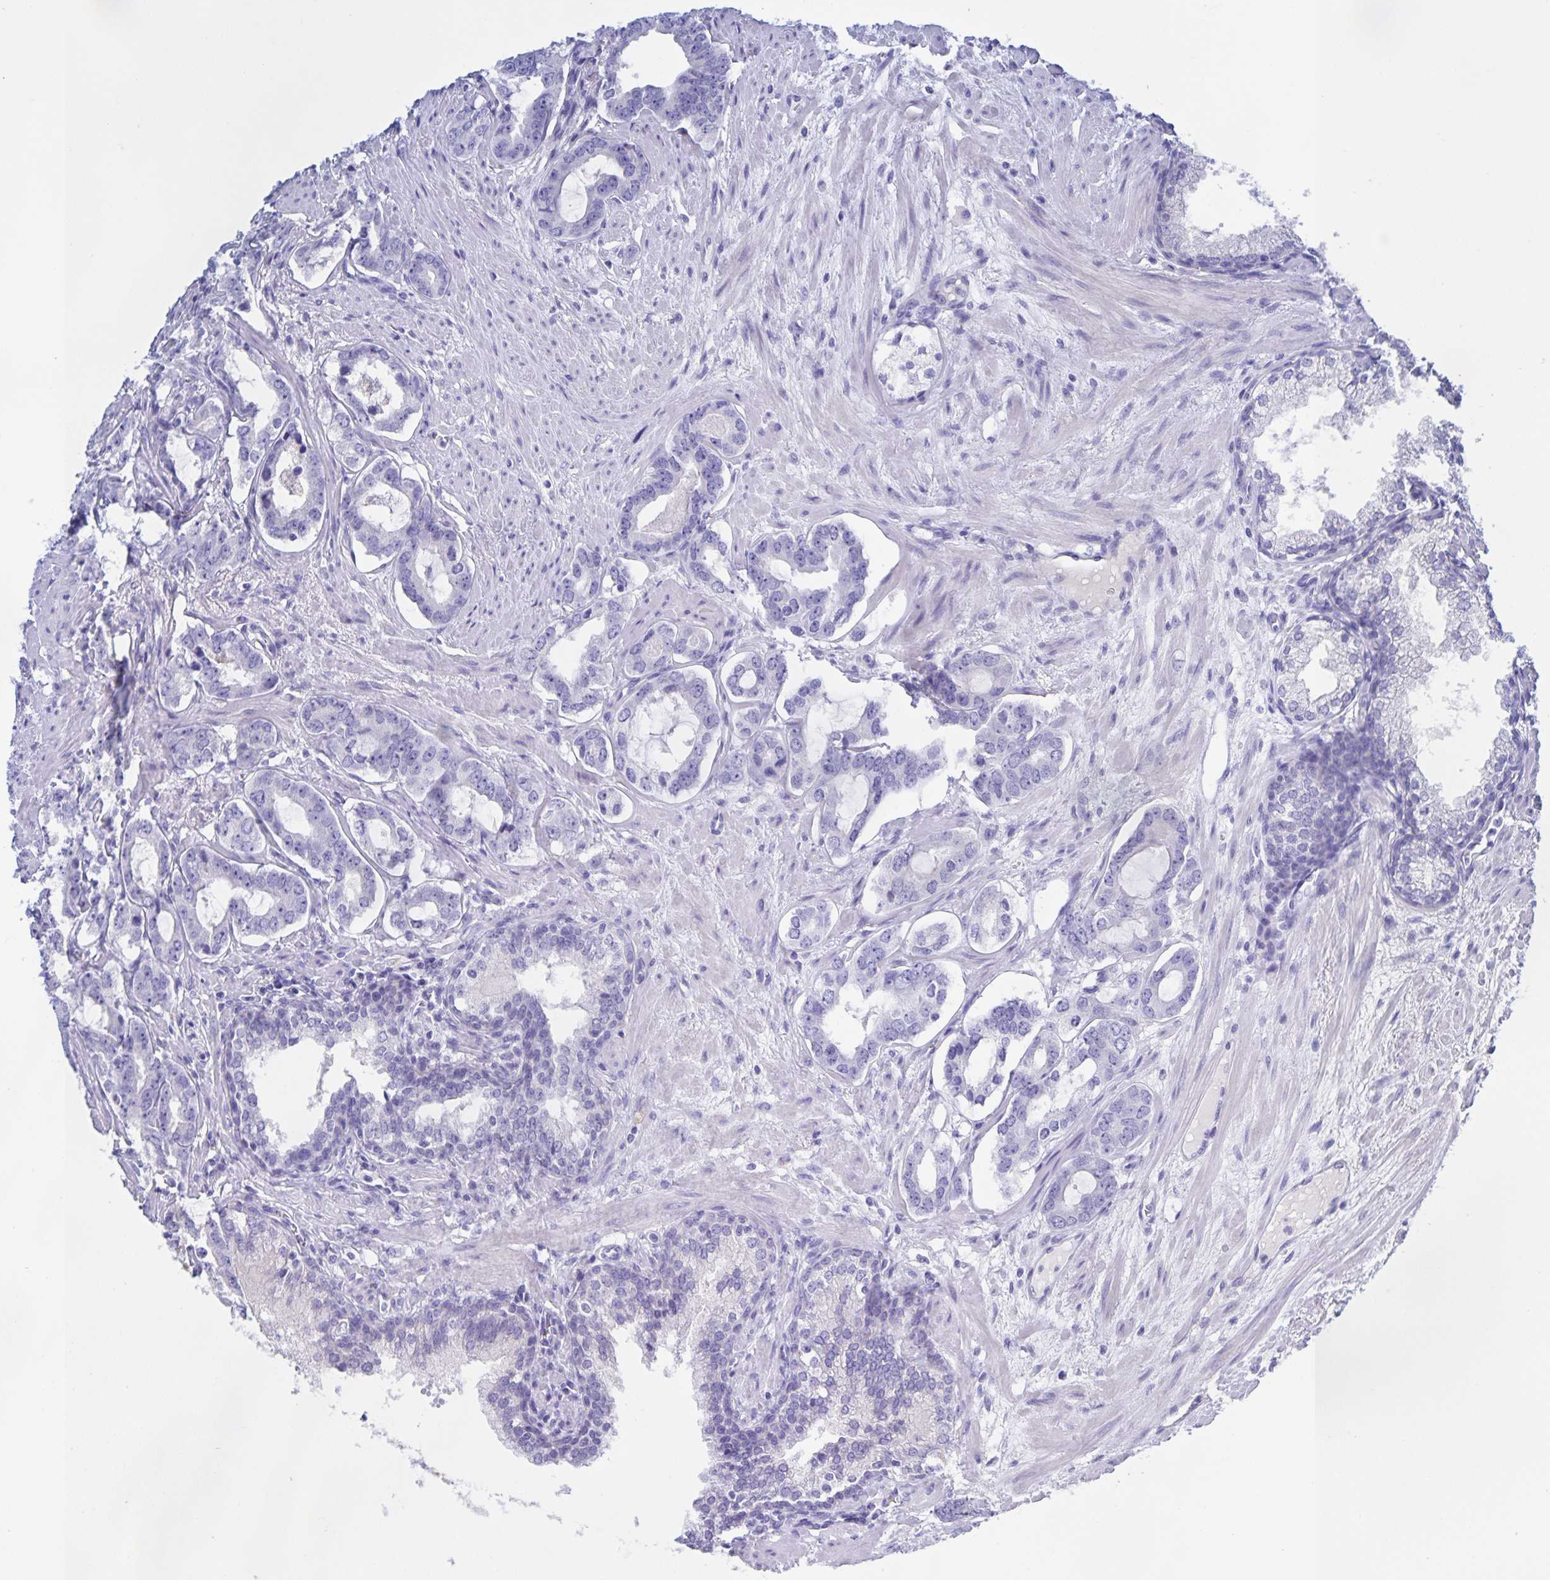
{"staining": {"intensity": "negative", "quantity": "none", "location": "none"}, "tissue": "prostate cancer", "cell_type": "Tumor cells", "image_type": "cancer", "snomed": [{"axis": "morphology", "description": "Adenocarcinoma, High grade"}, {"axis": "topography", "description": "Prostate"}], "caption": "An immunohistochemistry image of high-grade adenocarcinoma (prostate) is shown. There is no staining in tumor cells of high-grade adenocarcinoma (prostate).", "gene": "CATSPER4", "patient": {"sex": "male", "age": 75}}